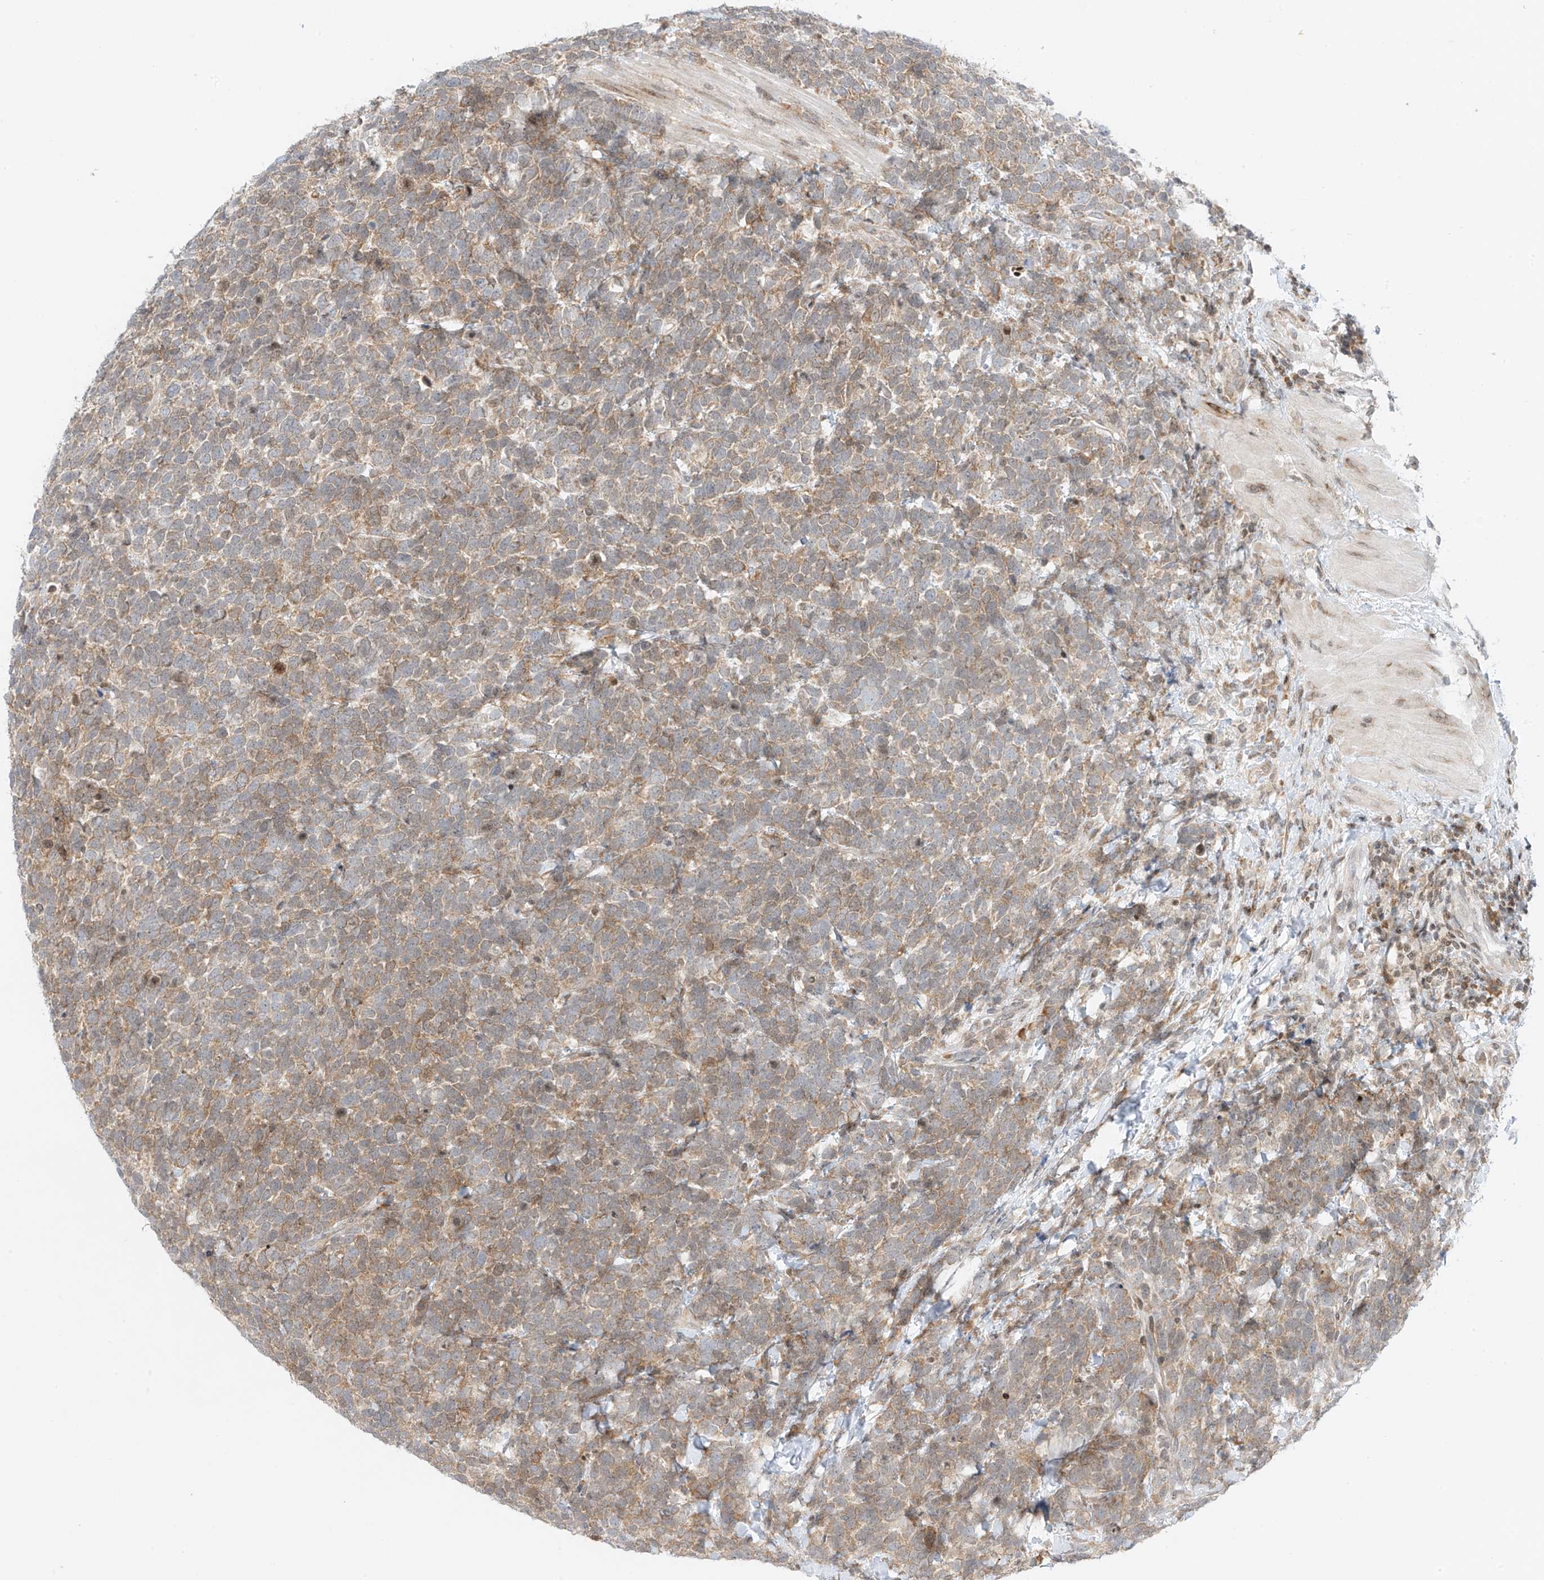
{"staining": {"intensity": "weak", "quantity": ">75%", "location": "cytoplasmic/membranous"}, "tissue": "urothelial cancer", "cell_type": "Tumor cells", "image_type": "cancer", "snomed": [{"axis": "morphology", "description": "Urothelial carcinoma, High grade"}, {"axis": "topography", "description": "Urinary bladder"}], "caption": "There is low levels of weak cytoplasmic/membranous staining in tumor cells of urothelial cancer, as demonstrated by immunohistochemical staining (brown color).", "gene": "EDF1", "patient": {"sex": "female", "age": 82}}